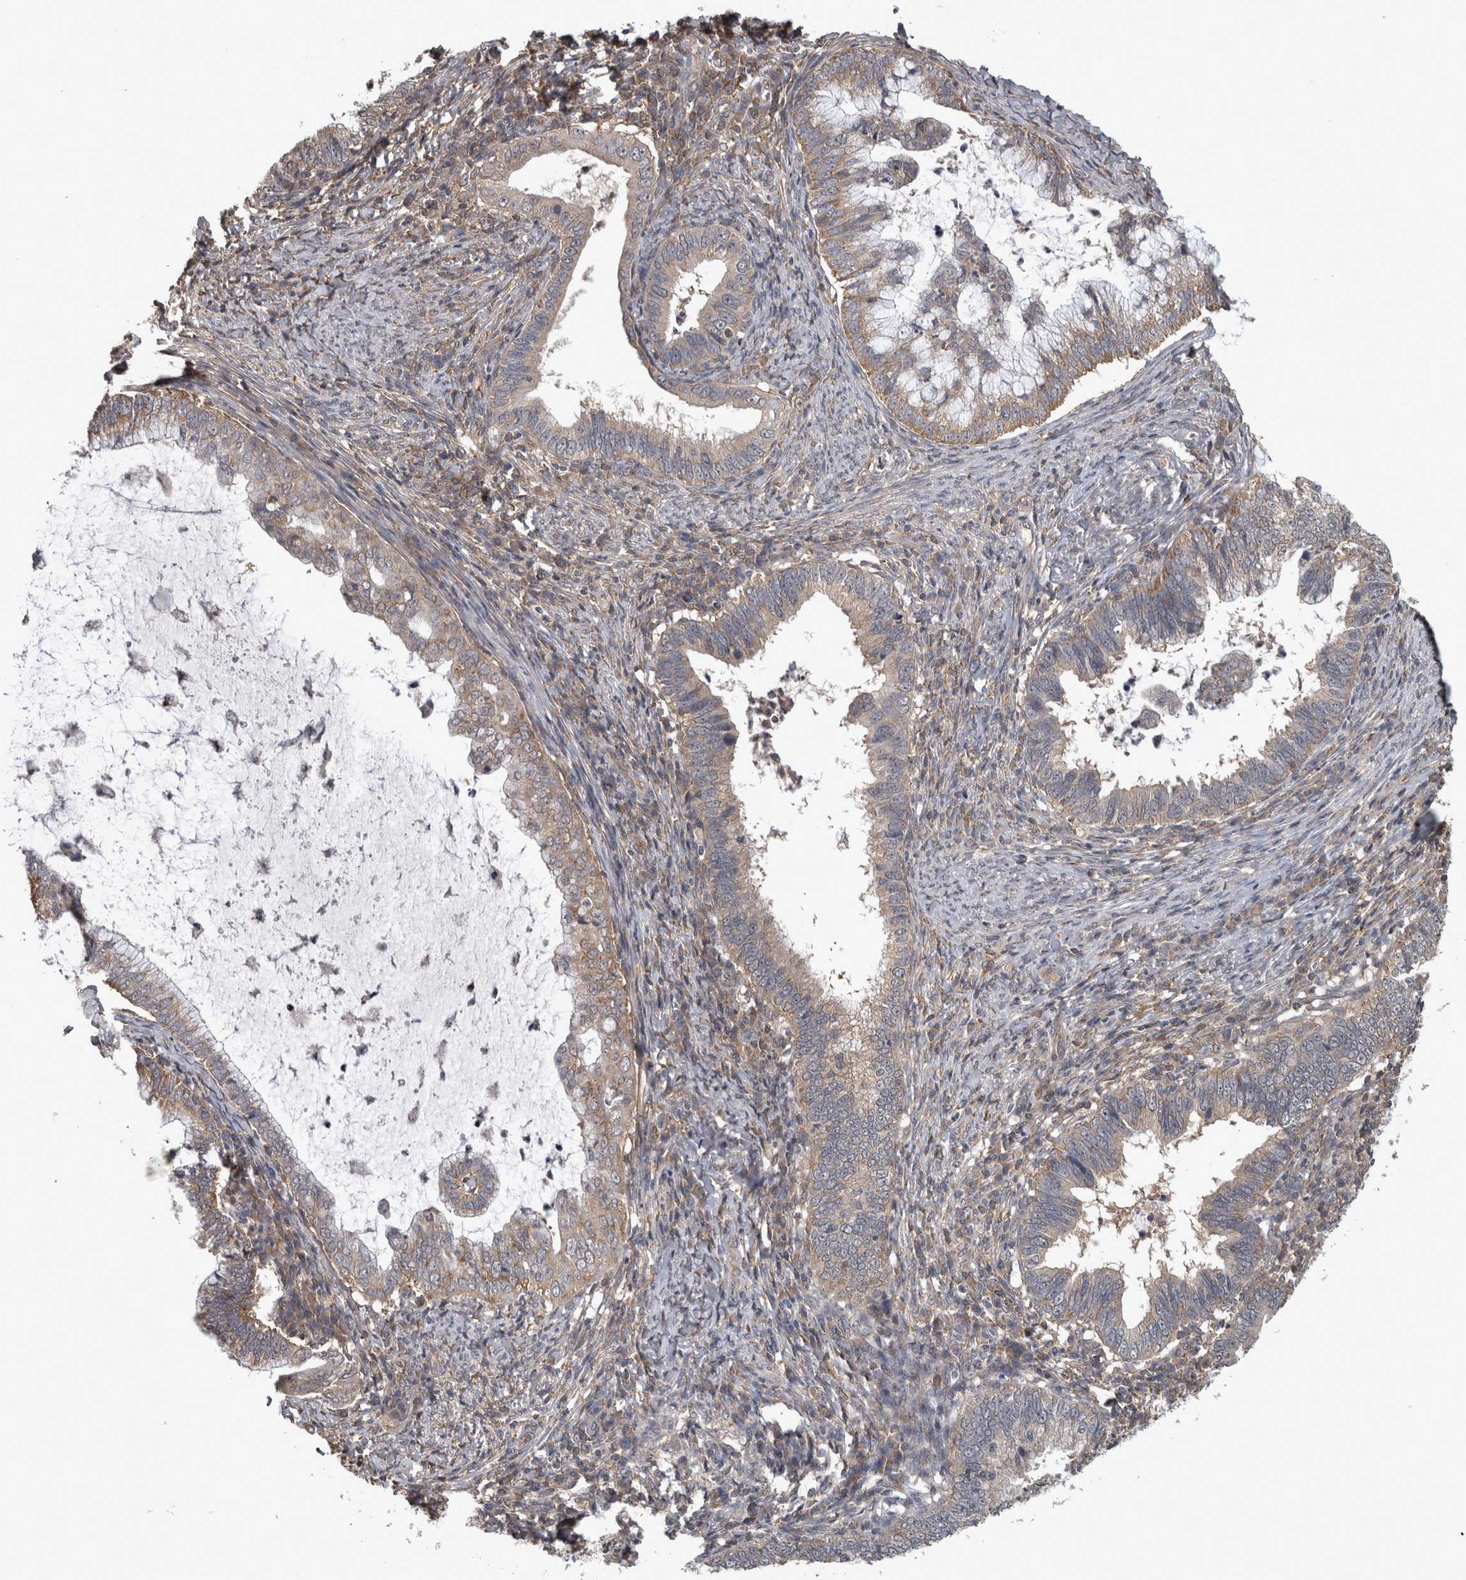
{"staining": {"intensity": "moderate", "quantity": ">75%", "location": "cytoplasmic/membranous"}, "tissue": "cervical cancer", "cell_type": "Tumor cells", "image_type": "cancer", "snomed": [{"axis": "morphology", "description": "Adenocarcinoma, NOS"}, {"axis": "topography", "description": "Cervix"}], "caption": "The image shows a brown stain indicating the presence of a protein in the cytoplasmic/membranous of tumor cells in cervical cancer (adenocarcinoma).", "gene": "ATXN2", "patient": {"sex": "female", "age": 36}}